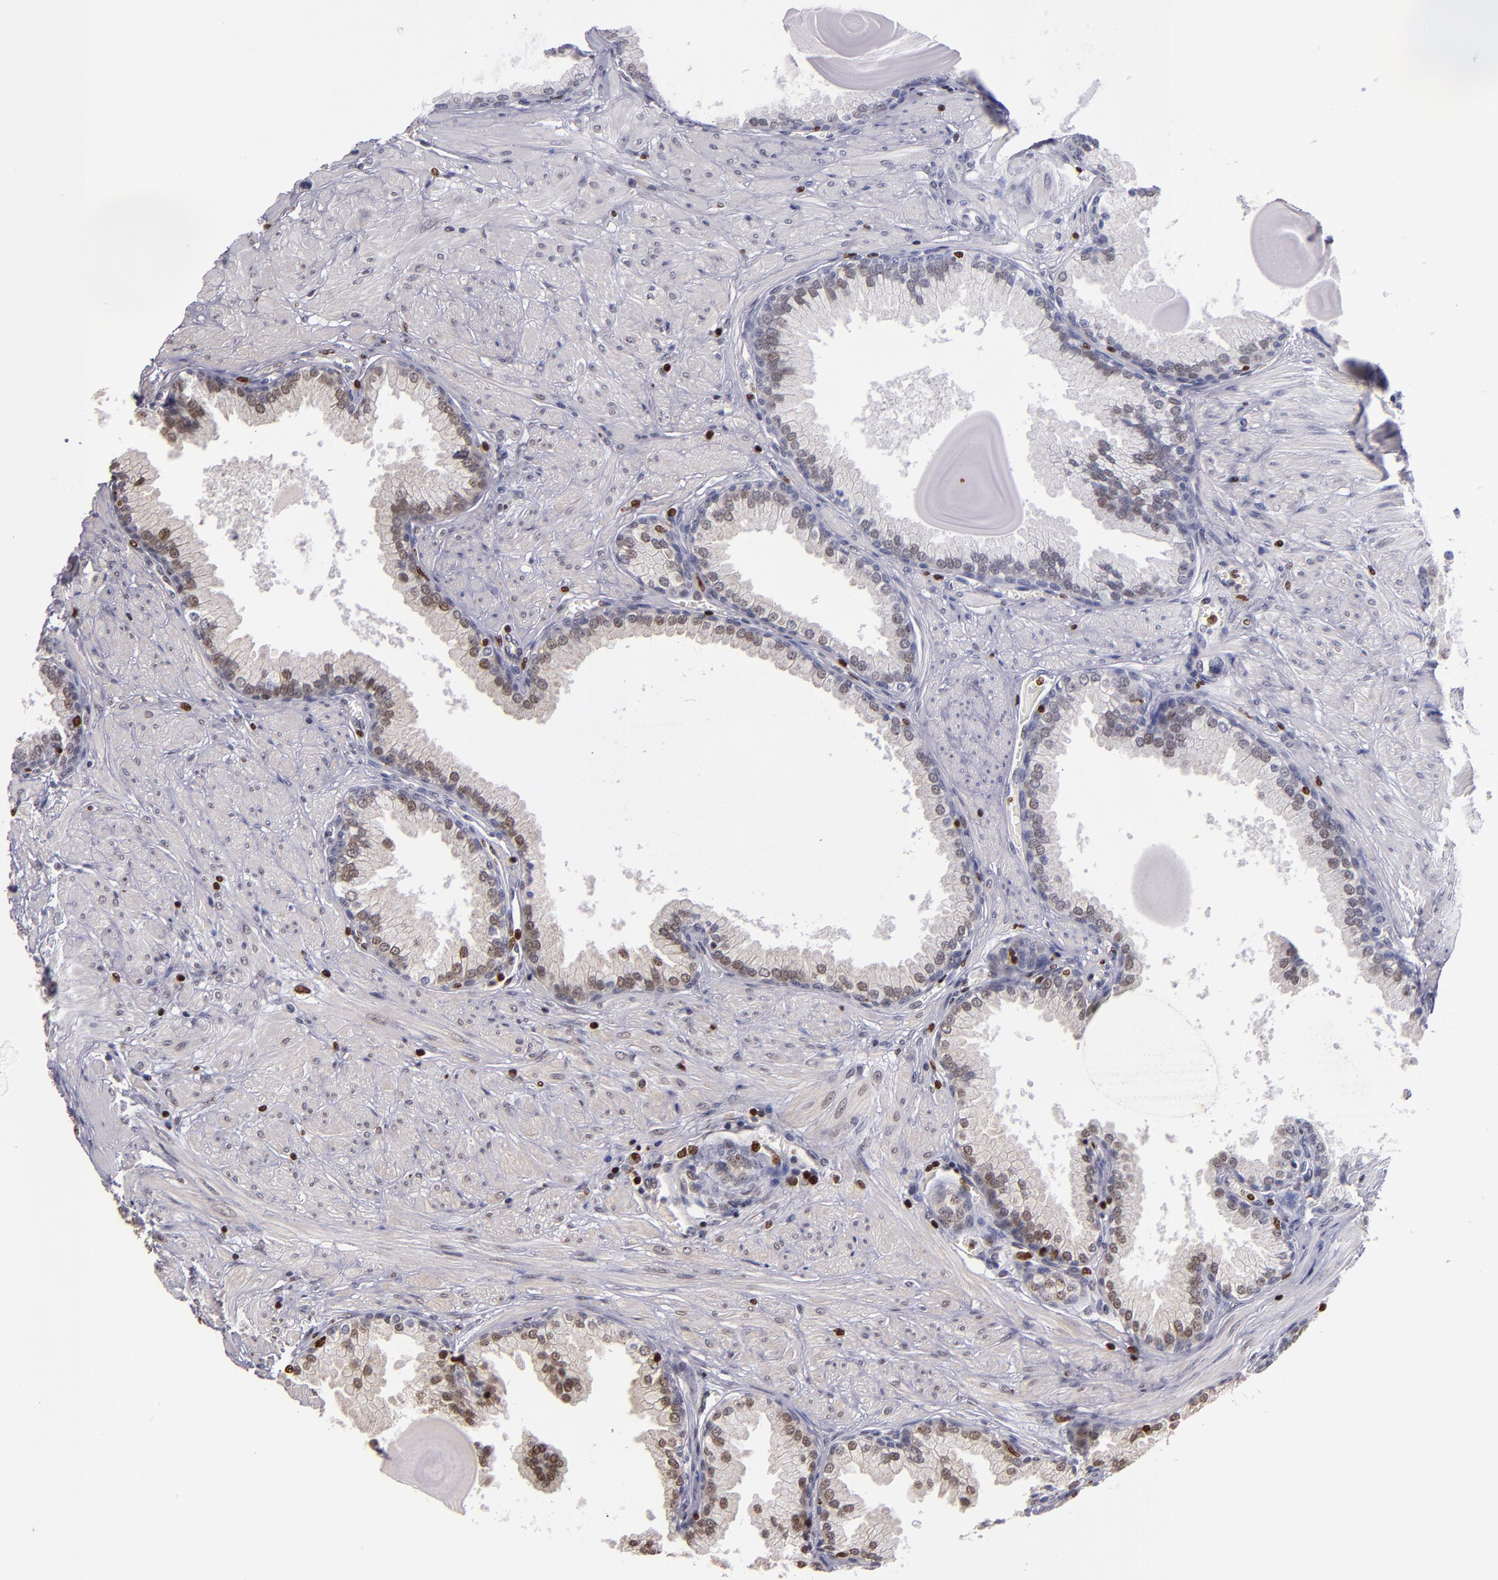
{"staining": {"intensity": "moderate", "quantity": "<25%", "location": "nuclear"}, "tissue": "prostate", "cell_type": "Glandular cells", "image_type": "normal", "snomed": [{"axis": "morphology", "description": "Normal tissue, NOS"}, {"axis": "topography", "description": "Prostate"}], "caption": "Approximately <25% of glandular cells in normal human prostate display moderate nuclear protein expression as visualized by brown immunohistochemical staining.", "gene": "CDKL5", "patient": {"sex": "male", "age": 51}}